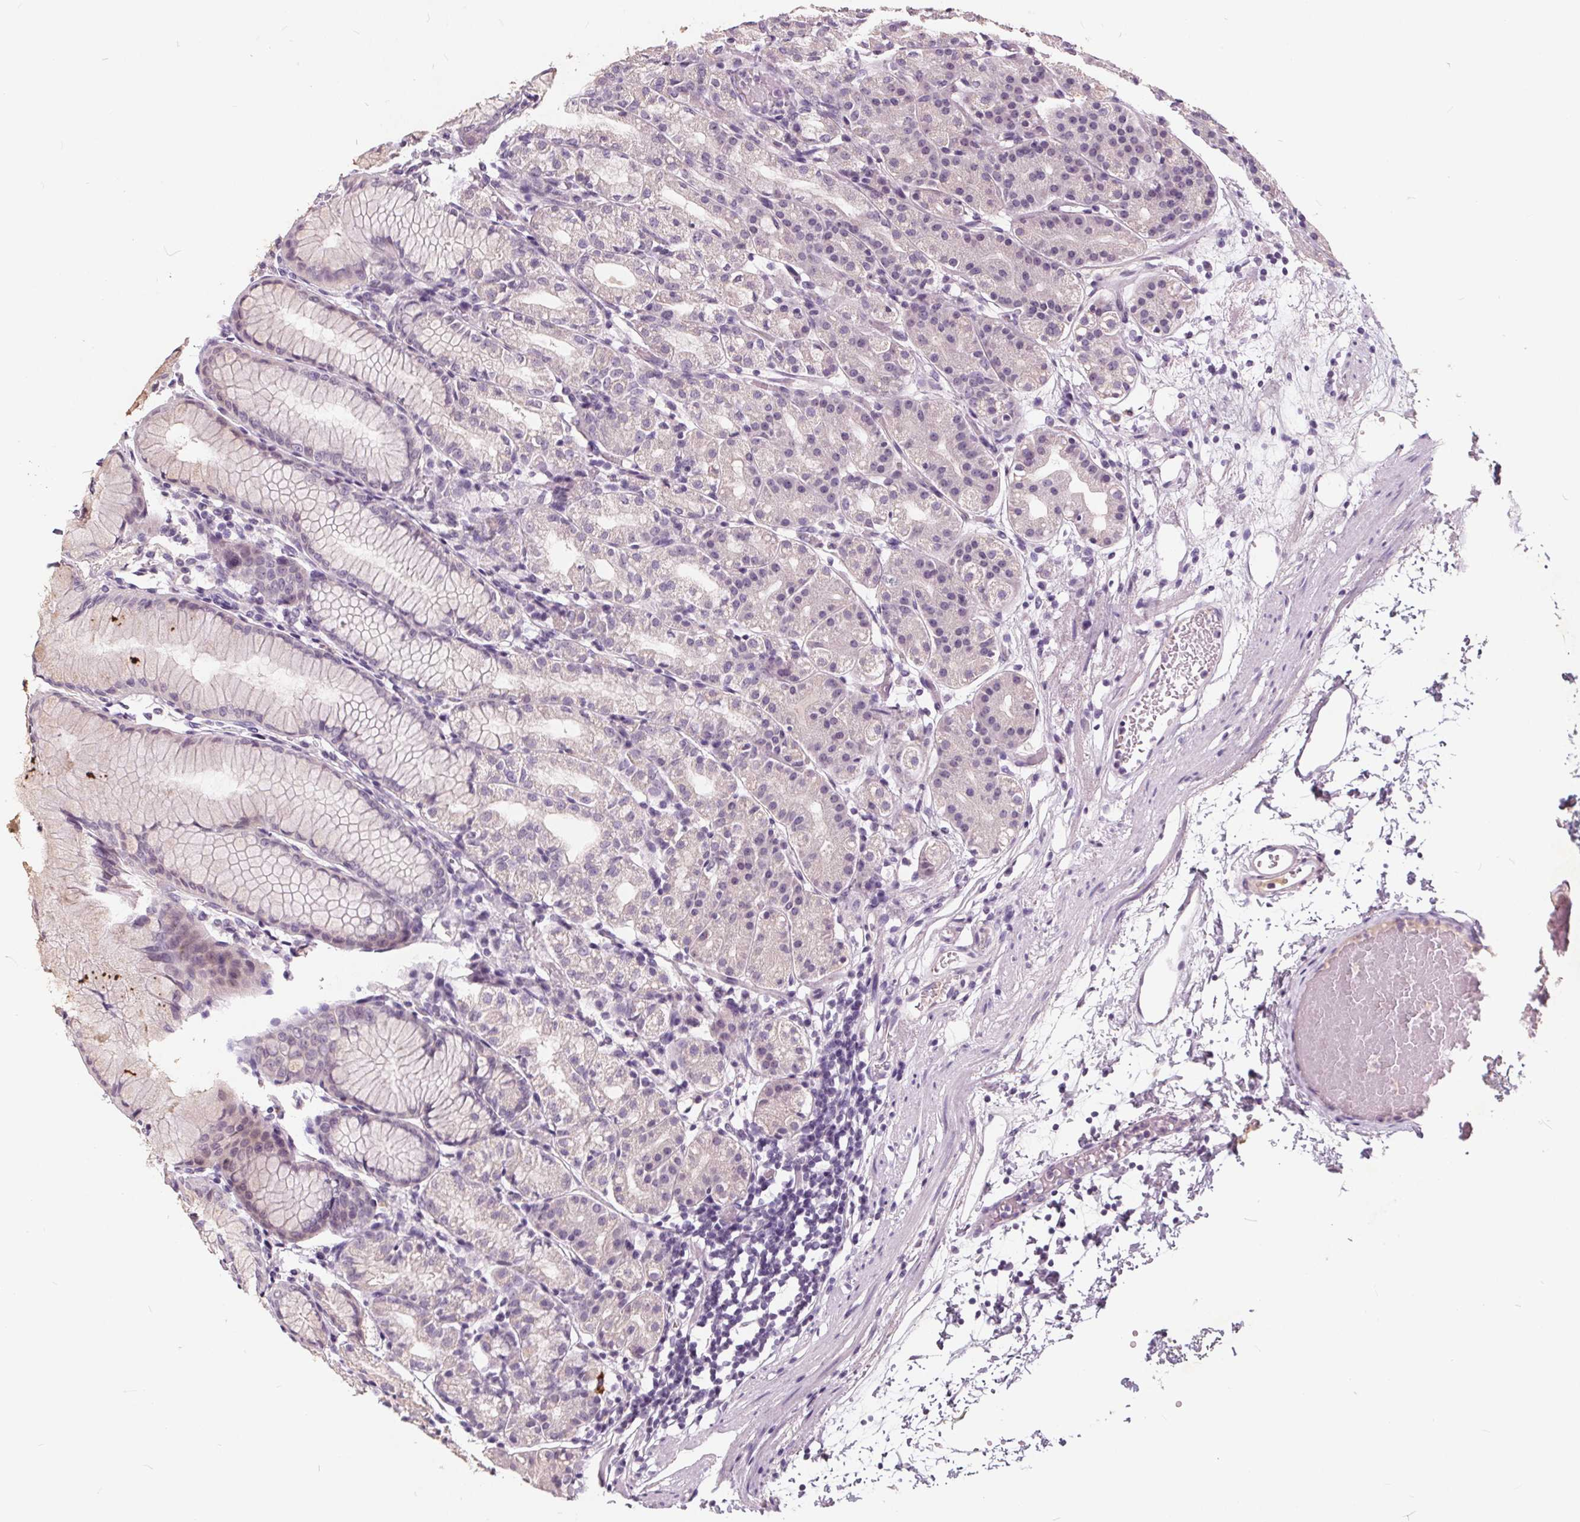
{"staining": {"intensity": "negative", "quantity": "none", "location": "none"}, "tissue": "stomach", "cell_type": "Glandular cells", "image_type": "normal", "snomed": [{"axis": "morphology", "description": "Normal tissue, NOS"}, {"axis": "topography", "description": "Stomach"}], "caption": "Immunohistochemical staining of unremarkable stomach displays no significant staining in glandular cells. (Brightfield microscopy of DAB IHC at high magnification).", "gene": "PLA2G2E", "patient": {"sex": "female", "age": 57}}